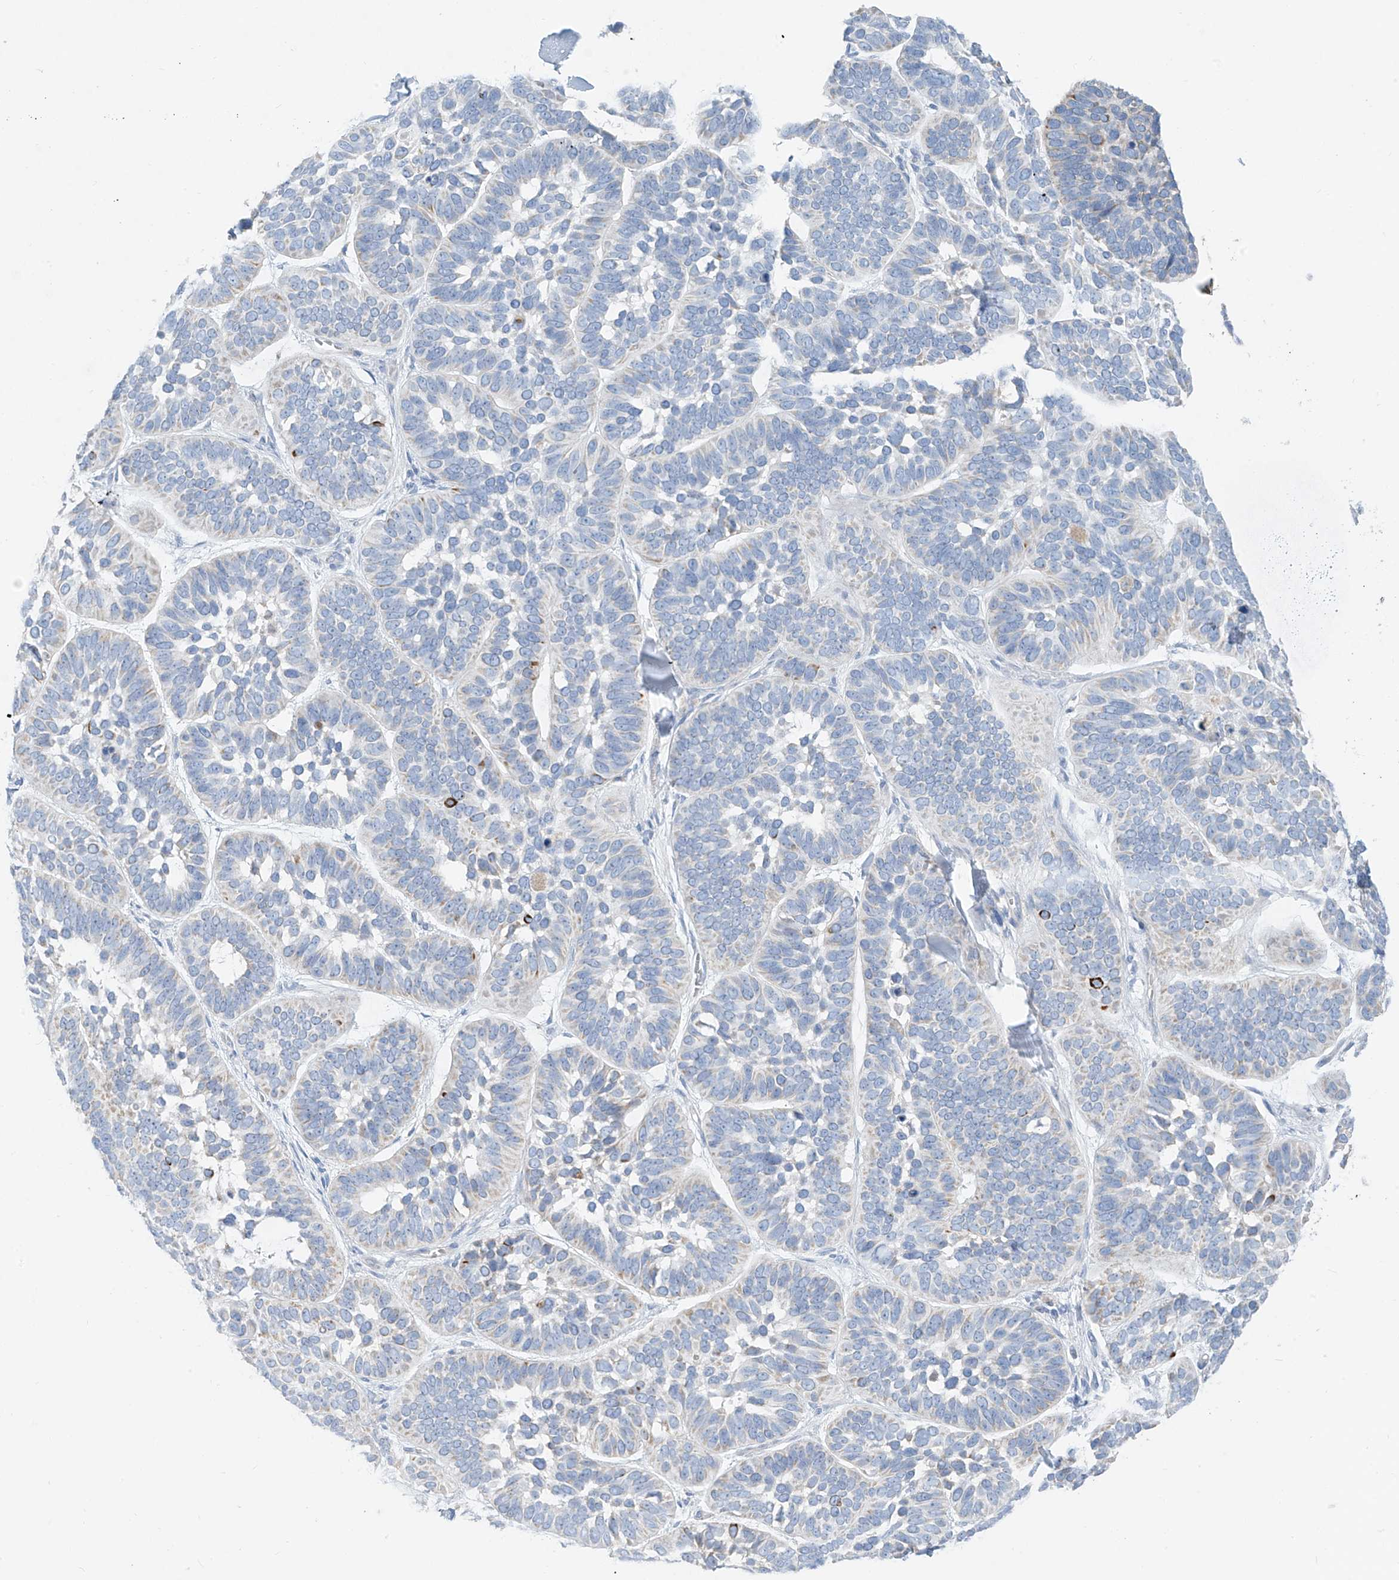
{"staining": {"intensity": "negative", "quantity": "none", "location": "none"}, "tissue": "skin cancer", "cell_type": "Tumor cells", "image_type": "cancer", "snomed": [{"axis": "morphology", "description": "Basal cell carcinoma"}, {"axis": "topography", "description": "Skin"}], "caption": "Immunohistochemistry image of human skin basal cell carcinoma stained for a protein (brown), which shows no staining in tumor cells.", "gene": "ZNF404", "patient": {"sex": "male", "age": 62}}